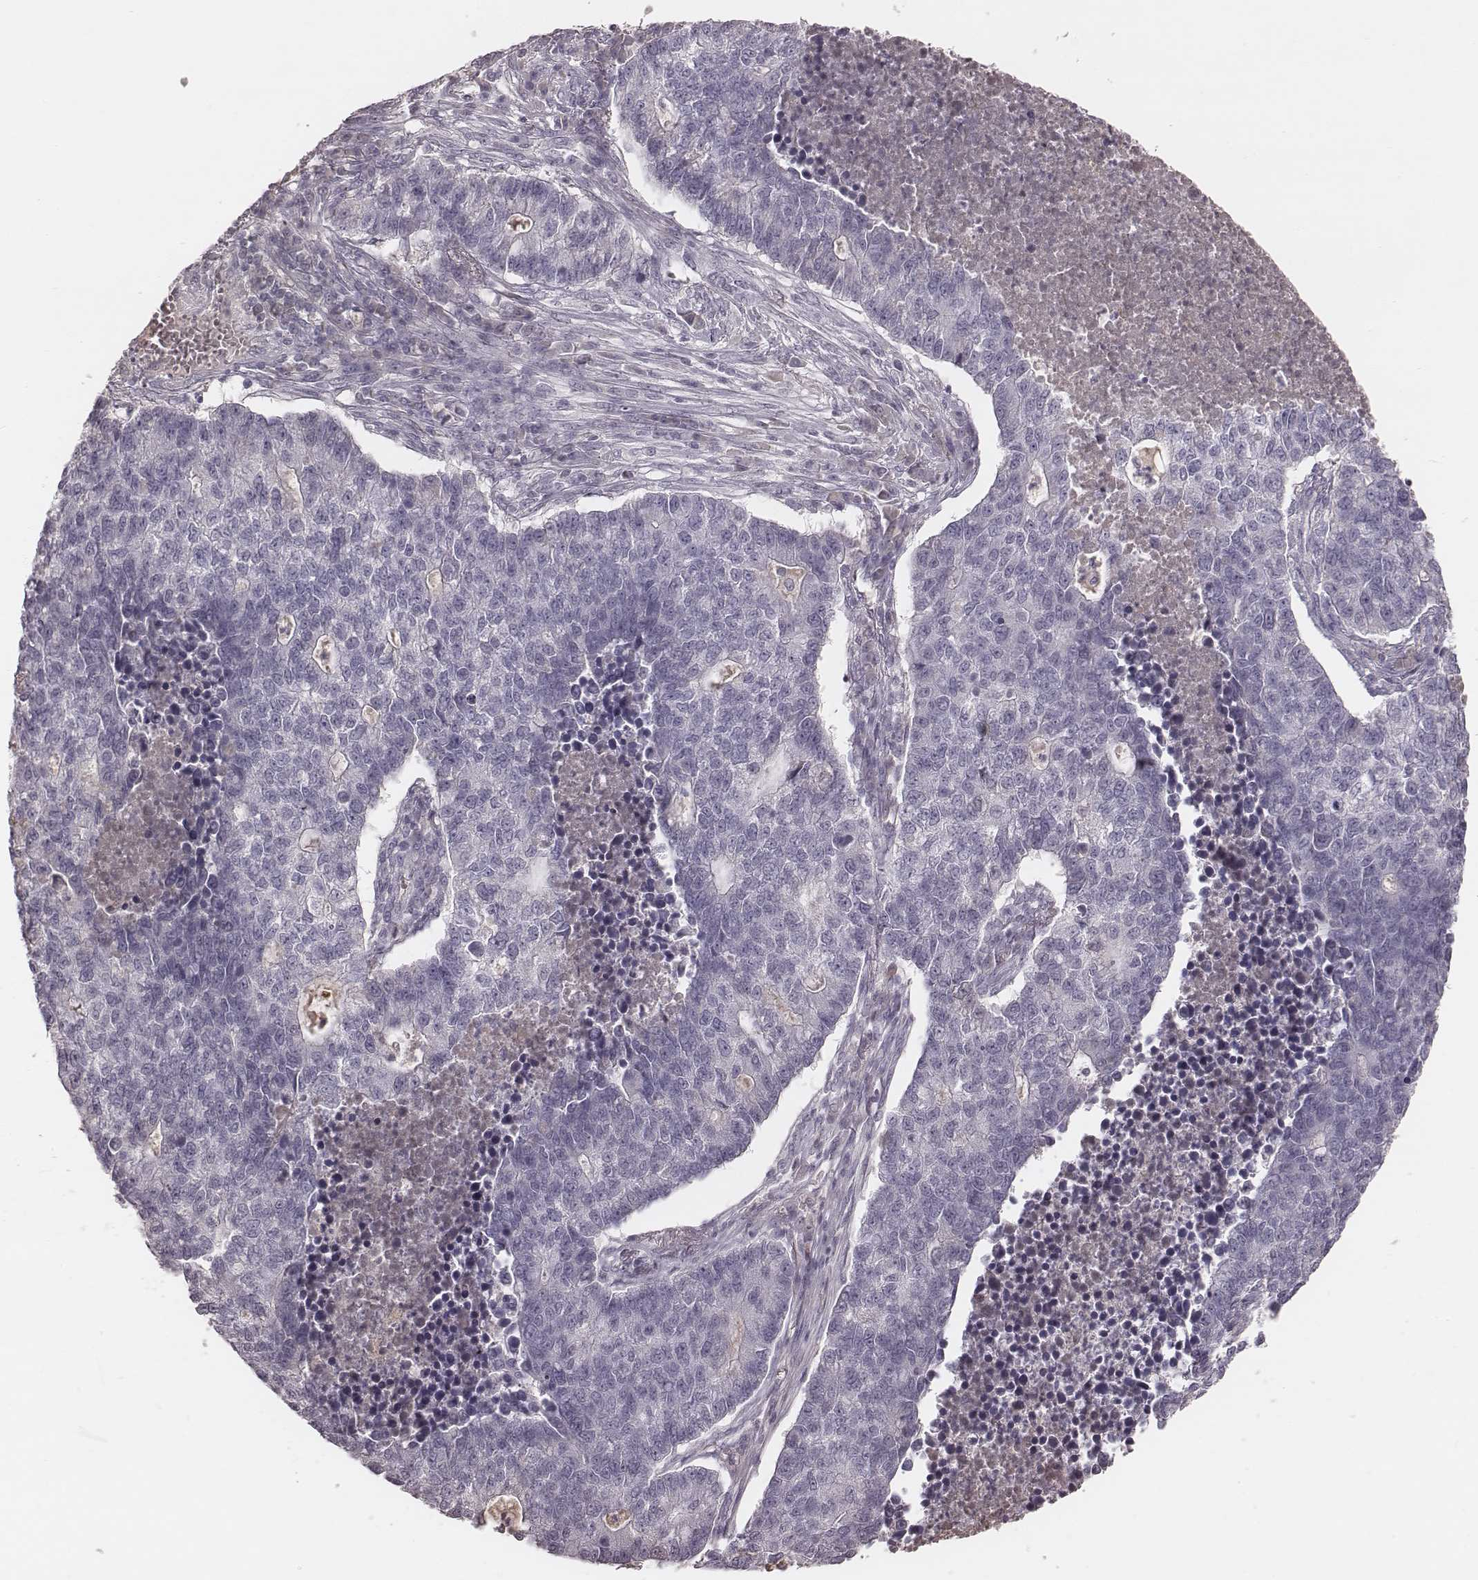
{"staining": {"intensity": "negative", "quantity": "none", "location": "none"}, "tissue": "lung cancer", "cell_type": "Tumor cells", "image_type": "cancer", "snomed": [{"axis": "morphology", "description": "Adenocarcinoma, NOS"}, {"axis": "topography", "description": "Lung"}], "caption": "Tumor cells are negative for brown protein staining in lung cancer. (DAB IHC visualized using brightfield microscopy, high magnification).", "gene": "SMIM24", "patient": {"sex": "male", "age": 57}}